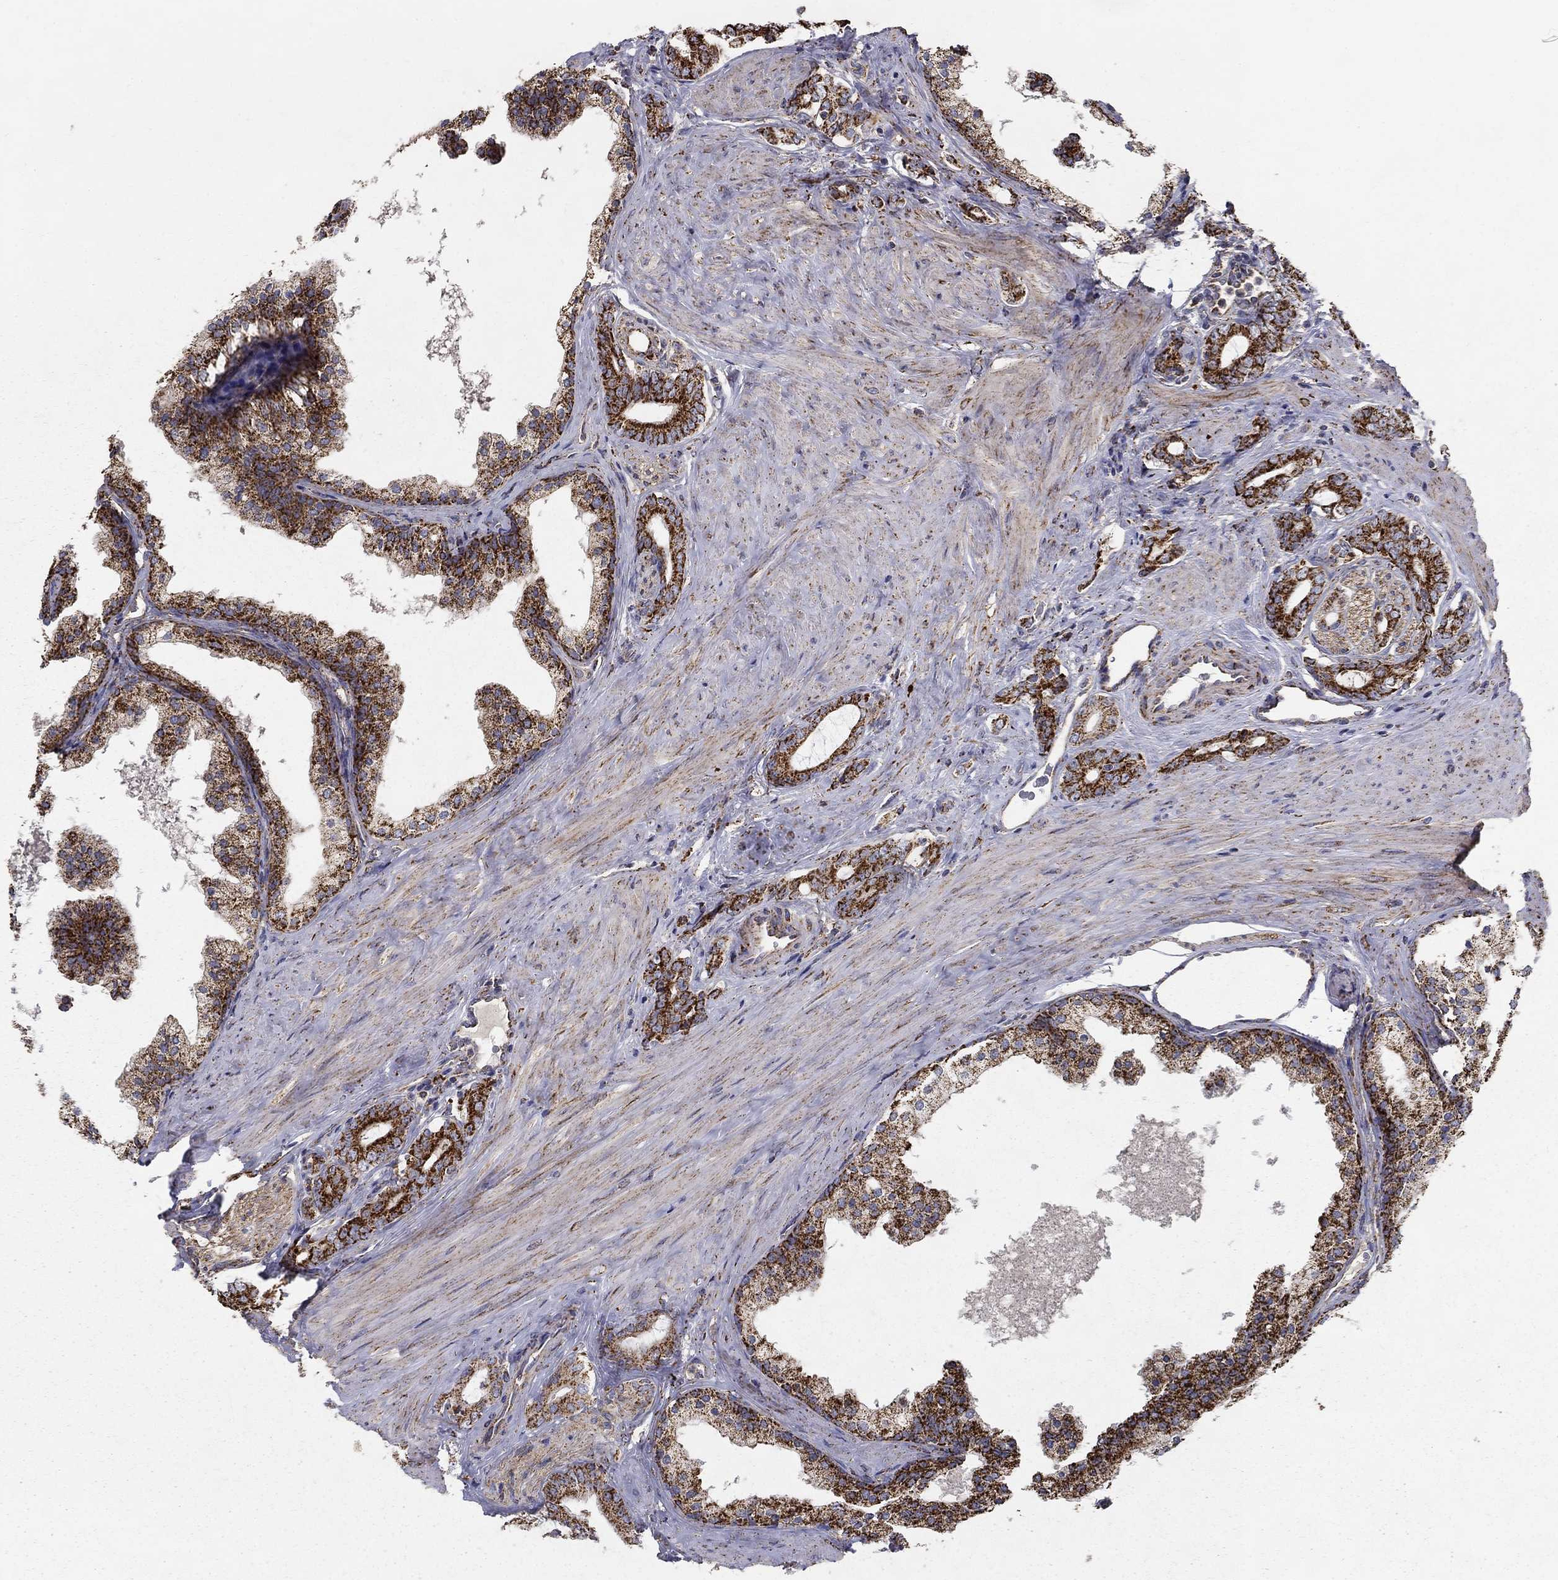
{"staining": {"intensity": "strong", "quantity": ">75%", "location": "cytoplasmic/membranous"}, "tissue": "prostate cancer", "cell_type": "Tumor cells", "image_type": "cancer", "snomed": [{"axis": "morphology", "description": "Adenocarcinoma, NOS"}, {"axis": "topography", "description": "Prostate"}], "caption": "Immunohistochemical staining of prostate cancer (adenocarcinoma) exhibits strong cytoplasmic/membranous protein expression in about >75% of tumor cells.", "gene": "GCSH", "patient": {"sex": "male", "age": 55}}